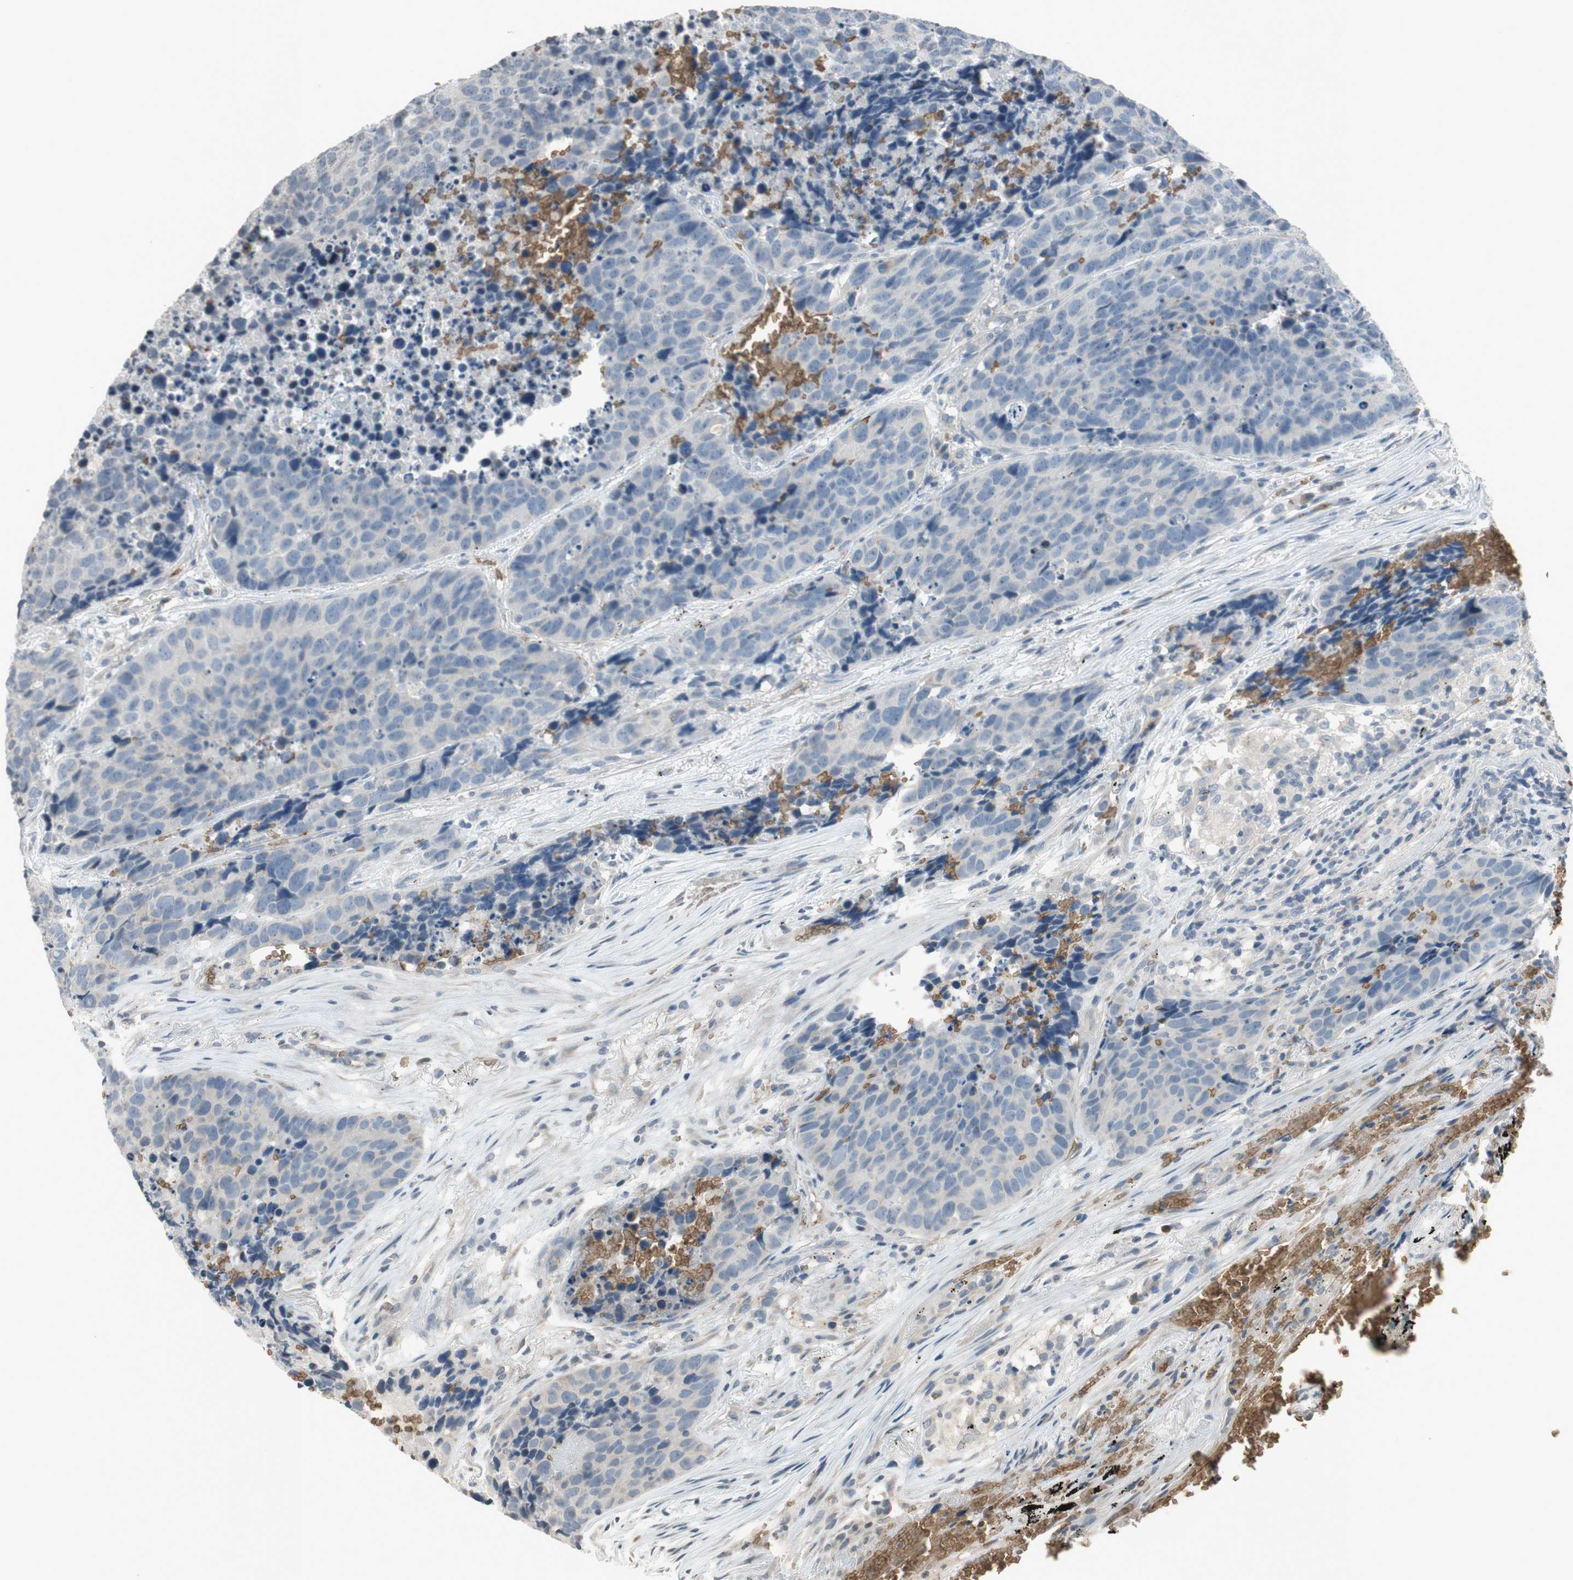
{"staining": {"intensity": "negative", "quantity": "none", "location": "none"}, "tissue": "carcinoid", "cell_type": "Tumor cells", "image_type": "cancer", "snomed": [{"axis": "morphology", "description": "Carcinoid, malignant, NOS"}, {"axis": "topography", "description": "Lung"}], "caption": "IHC of carcinoid exhibits no positivity in tumor cells.", "gene": "GYPC", "patient": {"sex": "male", "age": 60}}